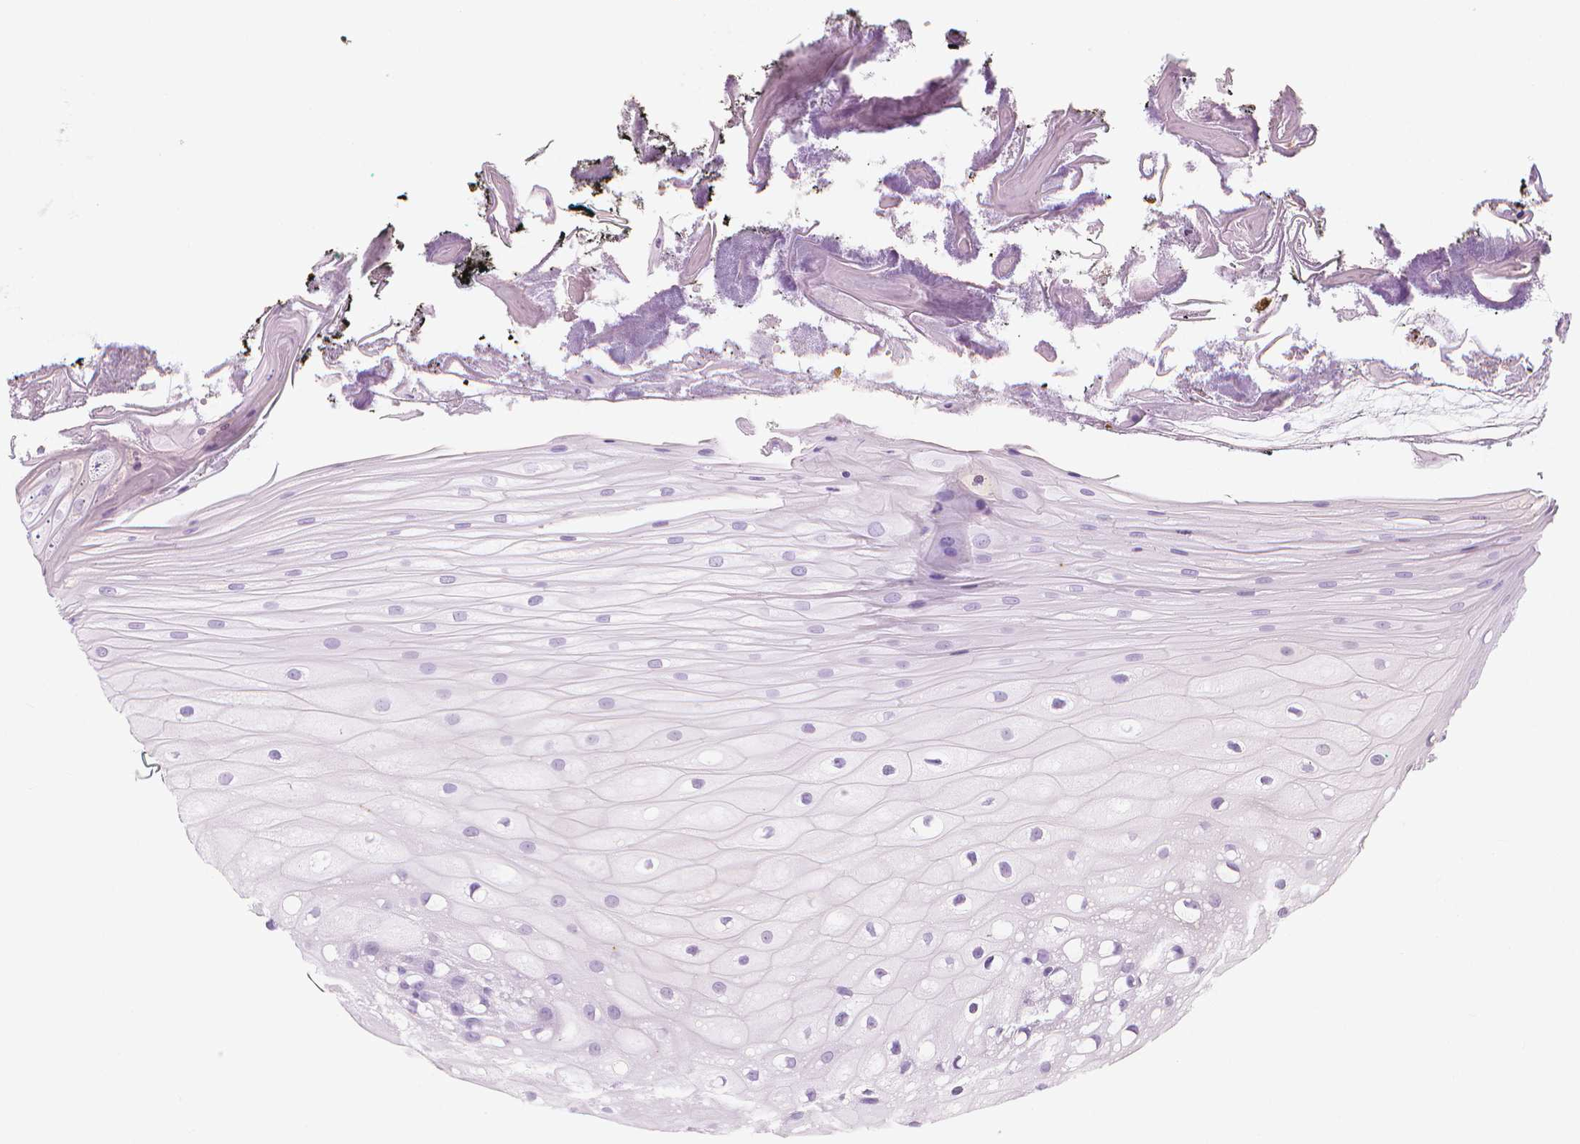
{"staining": {"intensity": "negative", "quantity": "none", "location": "none"}, "tissue": "oral mucosa", "cell_type": "Squamous epithelial cells", "image_type": "normal", "snomed": [{"axis": "morphology", "description": "Normal tissue, NOS"}, {"axis": "morphology", "description": "Squamous cell carcinoma, NOS"}, {"axis": "topography", "description": "Oral tissue"}, {"axis": "topography", "description": "Head-Neck"}], "caption": "Immunohistochemistry (IHC) image of unremarkable oral mucosa stained for a protein (brown), which shows no staining in squamous epithelial cells. The staining was performed using DAB to visualize the protein expression in brown, while the nuclei were stained in blue with hematoxylin (Magnification: 20x).", "gene": "RNASE7", "patient": {"sex": "male", "age": 69}}